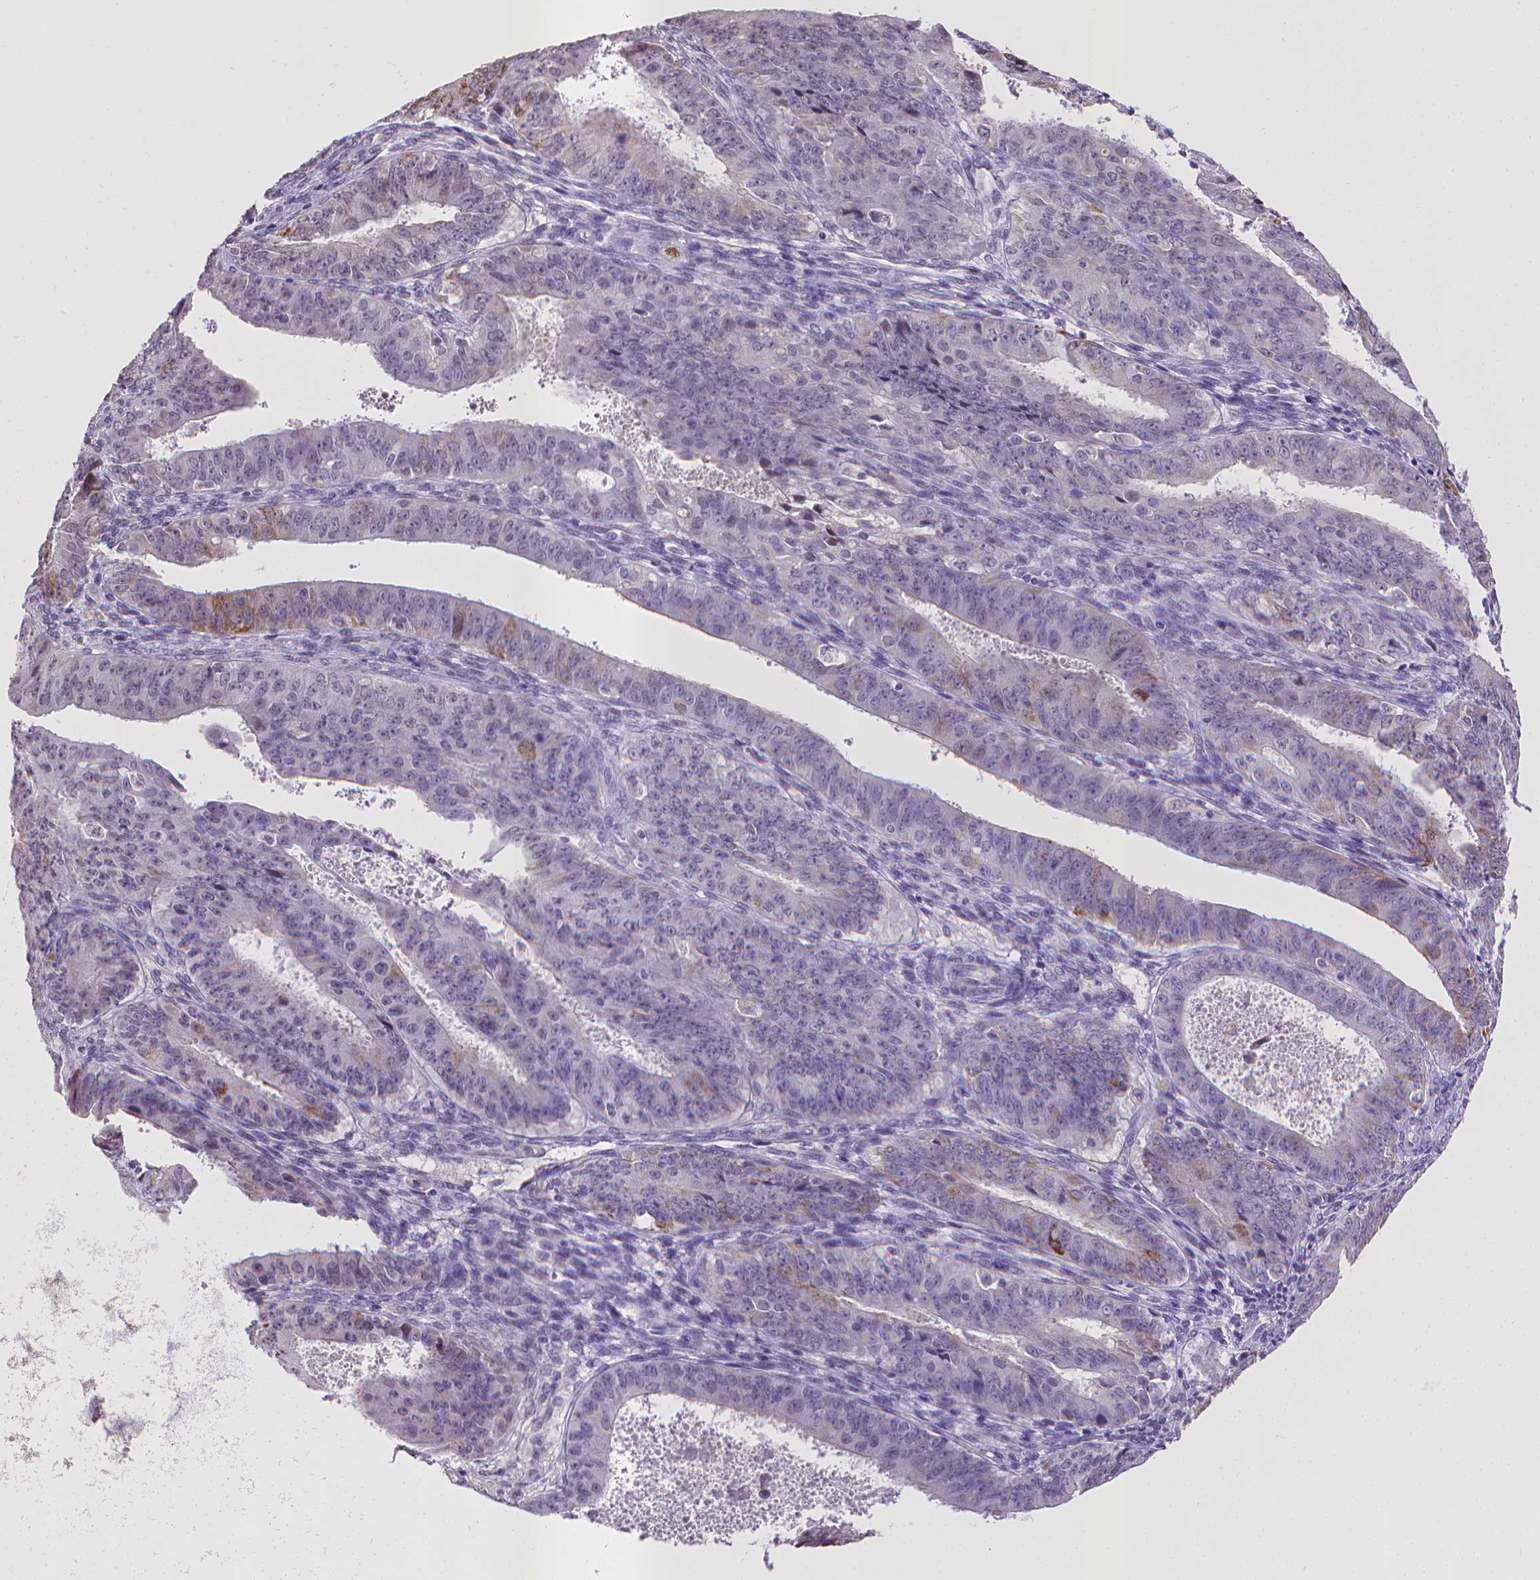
{"staining": {"intensity": "moderate", "quantity": "<25%", "location": "cytoplasmic/membranous"}, "tissue": "ovarian cancer", "cell_type": "Tumor cells", "image_type": "cancer", "snomed": [{"axis": "morphology", "description": "Carcinoma, endometroid"}, {"axis": "topography", "description": "Ovary"}], "caption": "An IHC photomicrograph of neoplastic tissue is shown. Protein staining in brown highlights moderate cytoplasmic/membranous positivity in ovarian cancer (endometroid carcinoma) within tumor cells.", "gene": "KMO", "patient": {"sex": "female", "age": 42}}